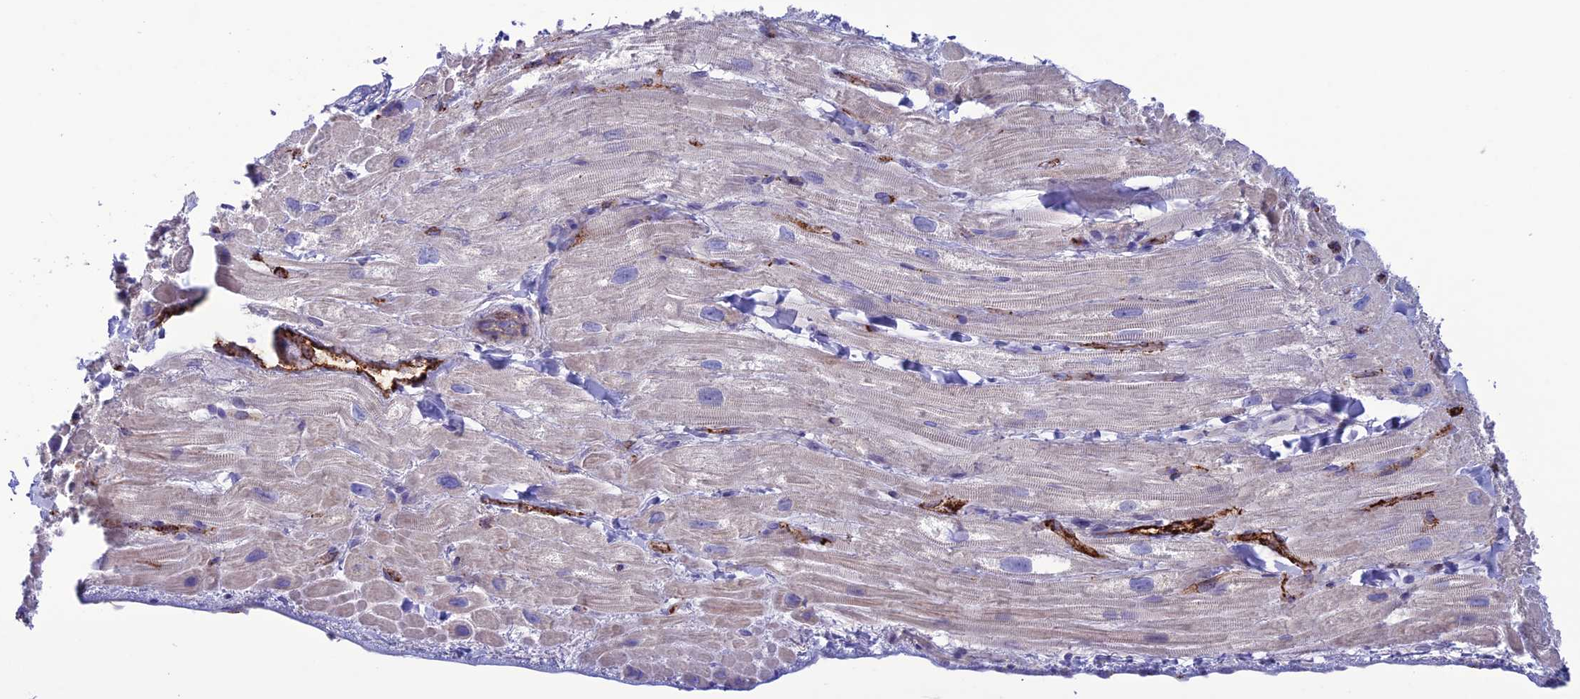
{"staining": {"intensity": "weak", "quantity": "<25%", "location": "cytoplasmic/membranous"}, "tissue": "heart muscle", "cell_type": "Cardiomyocytes", "image_type": "normal", "snomed": [{"axis": "morphology", "description": "Normal tissue, NOS"}, {"axis": "topography", "description": "Heart"}], "caption": "This photomicrograph is of normal heart muscle stained with immunohistochemistry to label a protein in brown with the nuclei are counter-stained blue. There is no expression in cardiomyocytes.", "gene": "CDC42EP5", "patient": {"sex": "male", "age": 65}}